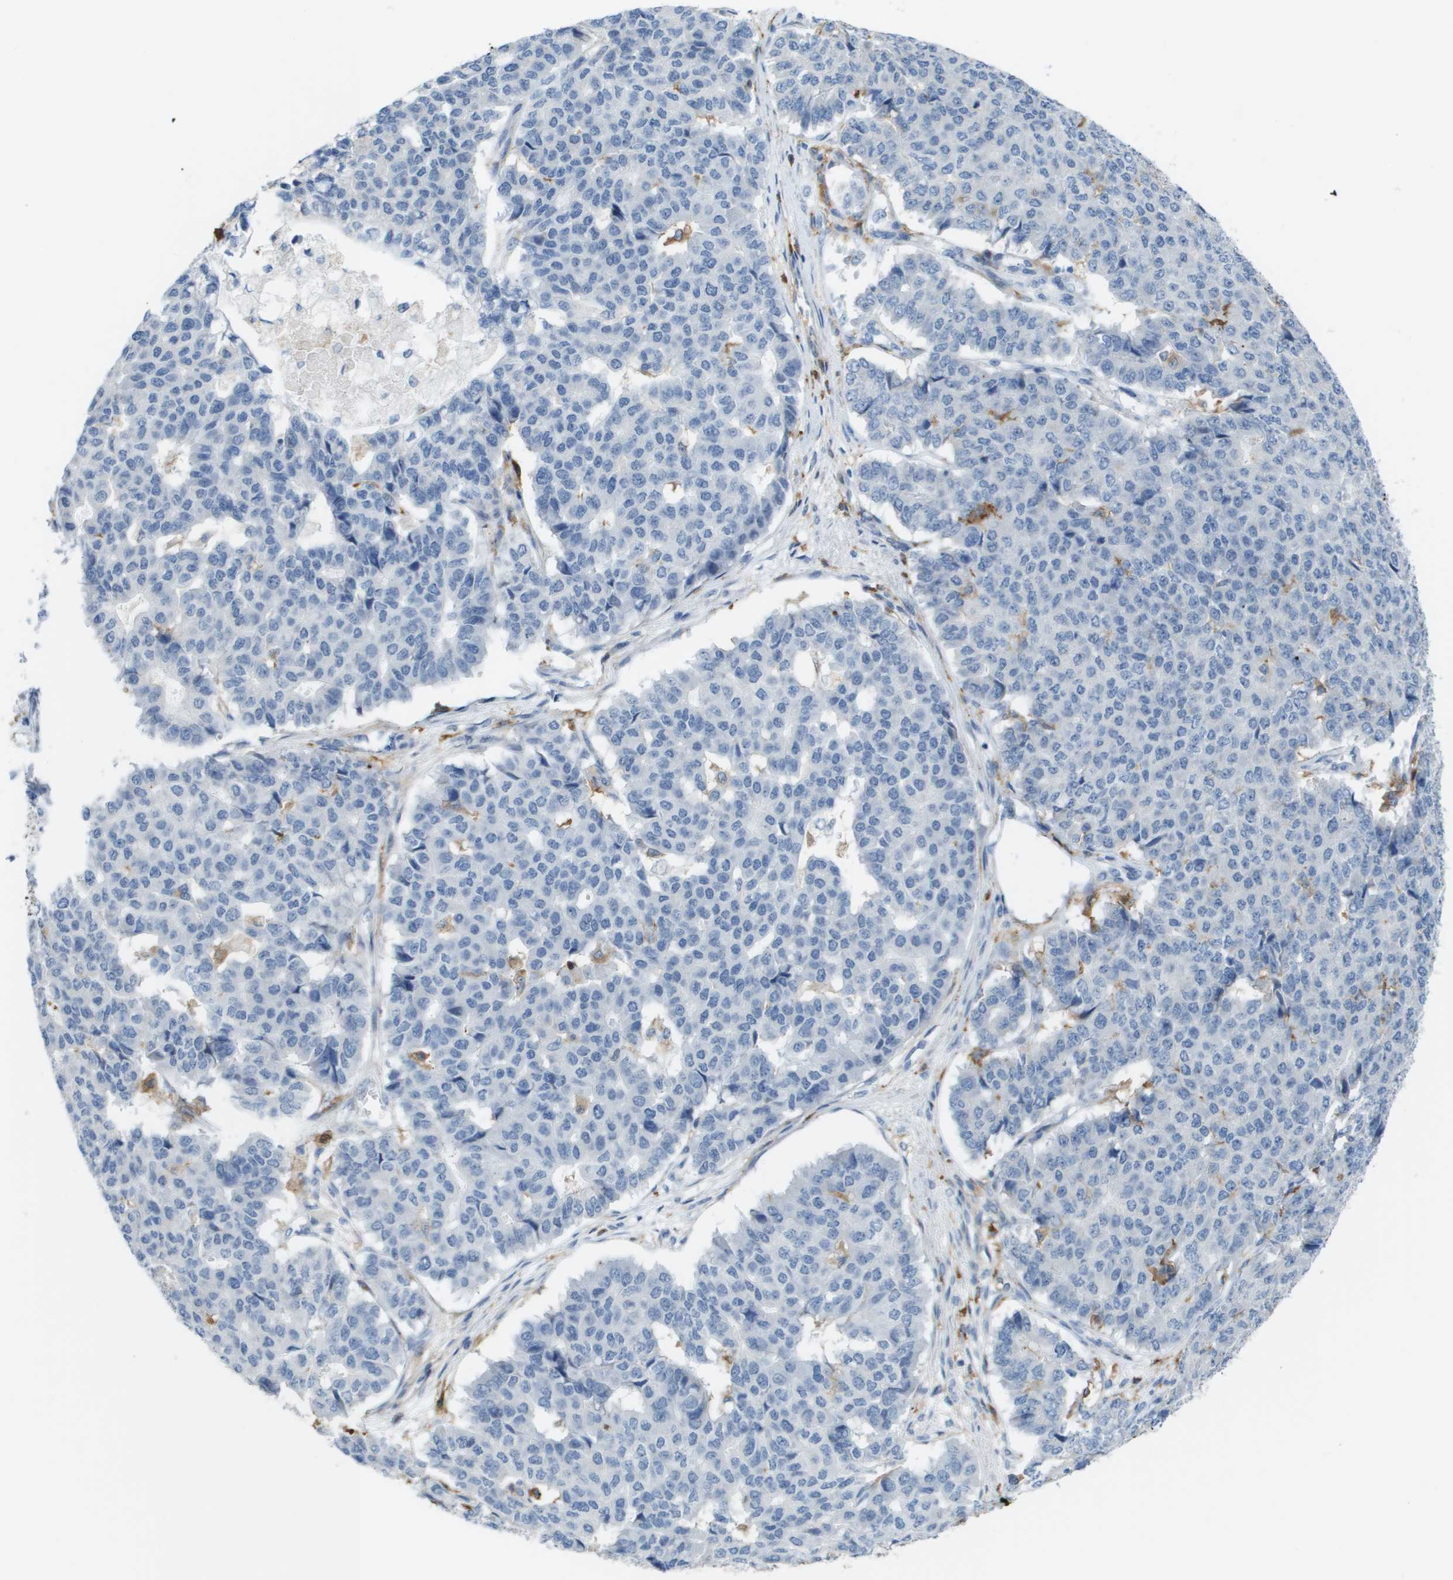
{"staining": {"intensity": "negative", "quantity": "none", "location": "none"}, "tissue": "pancreatic cancer", "cell_type": "Tumor cells", "image_type": "cancer", "snomed": [{"axis": "morphology", "description": "Adenocarcinoma, NOS"}, {"axis": "topography", "description": "Pancreas"}], "caption": "Tumor cells are negative for protein expression in human pancreatic cancer (adenocarcinoma).", "gene": "ZBTB43", "patient": {"sex": "male", "age": 50}}